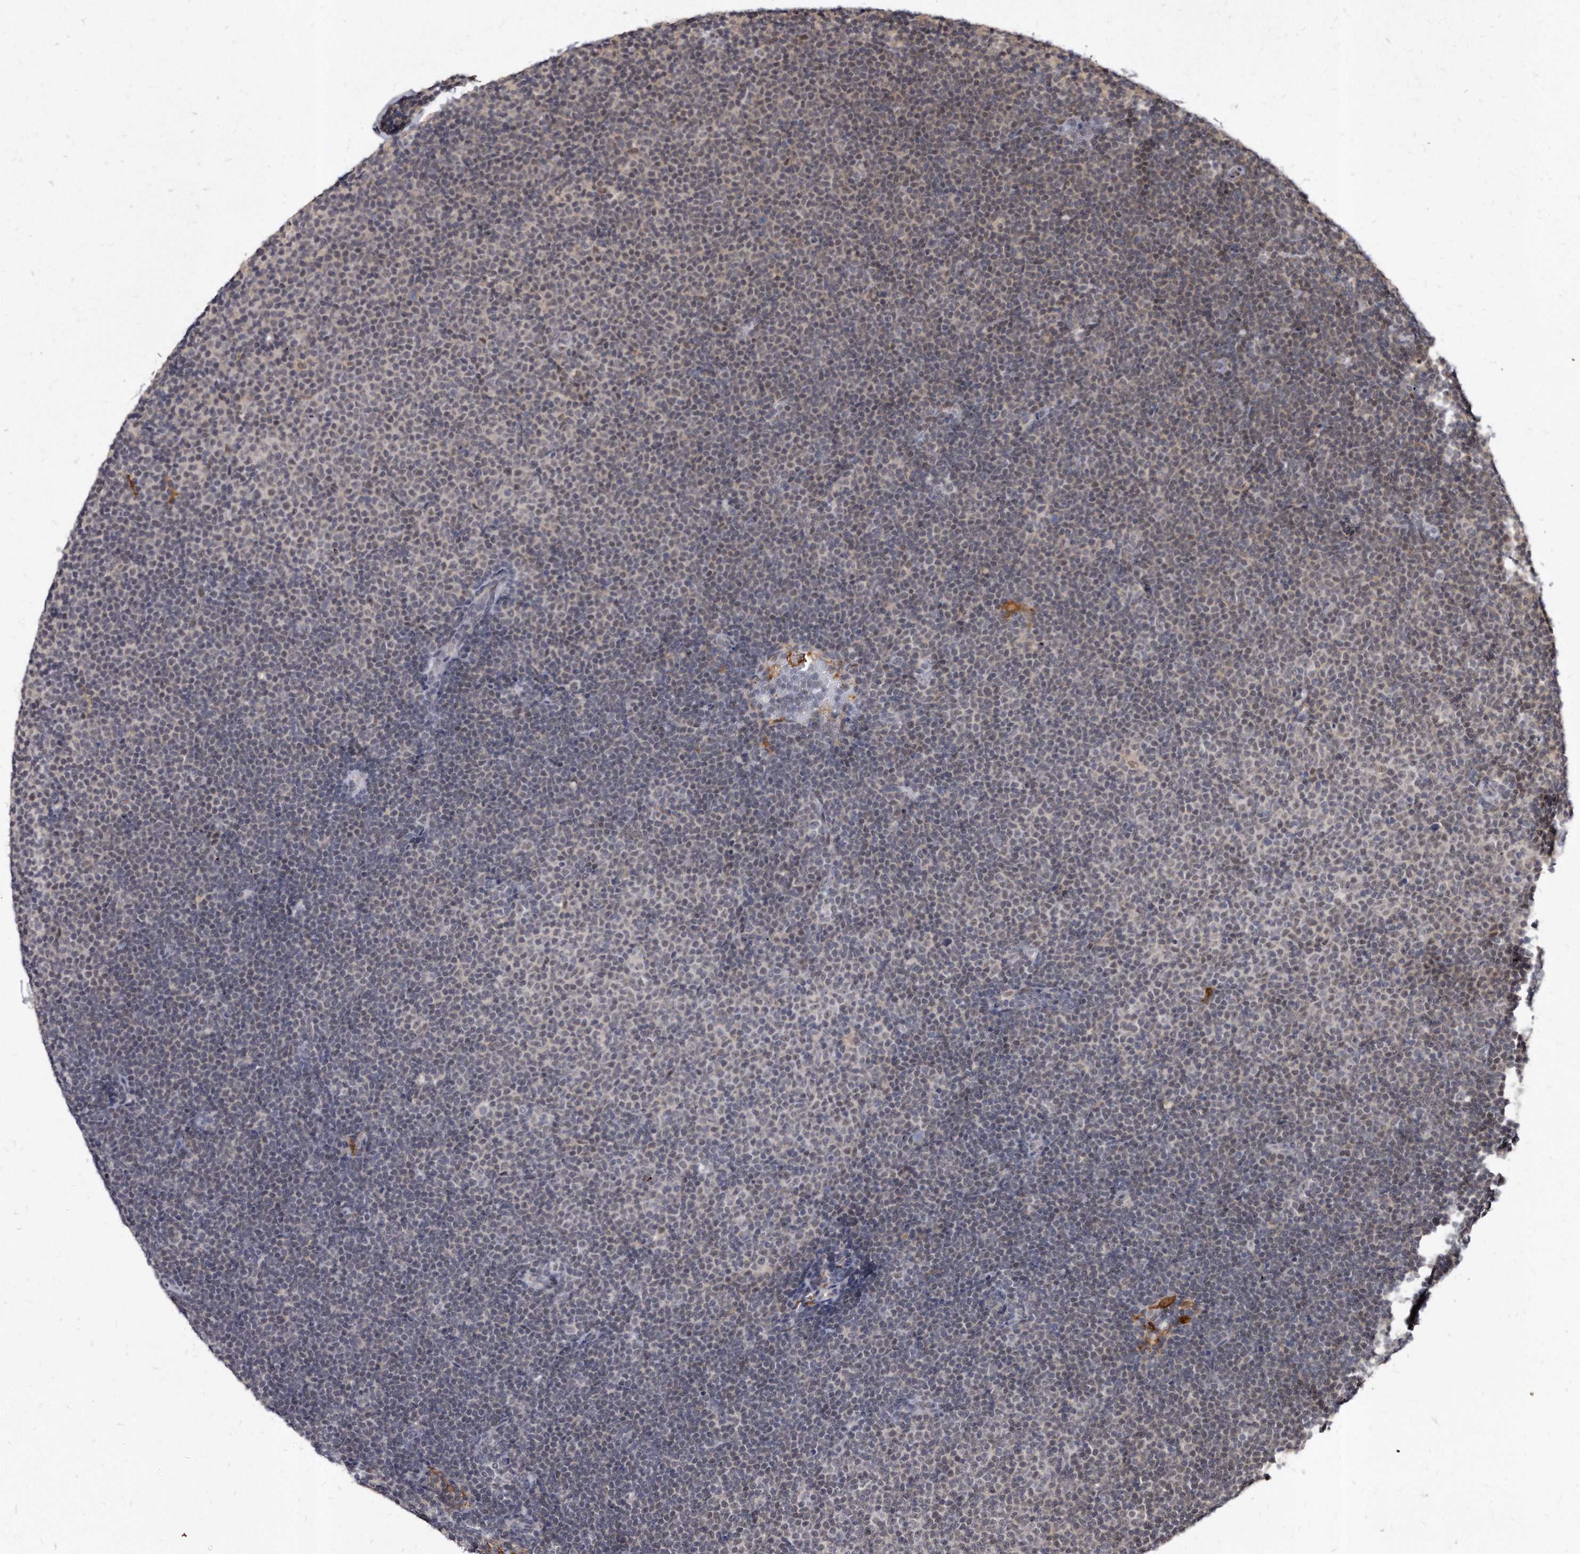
{"staining": {"intensity": "negative", "quantity": "none", "location": "none"}, "tissue": "lymphoma", "cell_type": "Tumor cells", "image_type": "cancer", "snomed": [{"axis": "morphology", "description": "Malignant lymphoma, non-Hodgkin's type, Low grade"}, {"axis": "topography", "description": "Lymph node"}], "caption": "Tumor cells show no significant protein staining in low-grade malignant lymphoma, non-Hodgkin's type. (Brightfield microscopy of DAB (3,3'-diaminobenzidine) immunohistochemistry at high magnification).", "gene": "KLHDC3", "patient": {"sex": "female", "age": 53}}